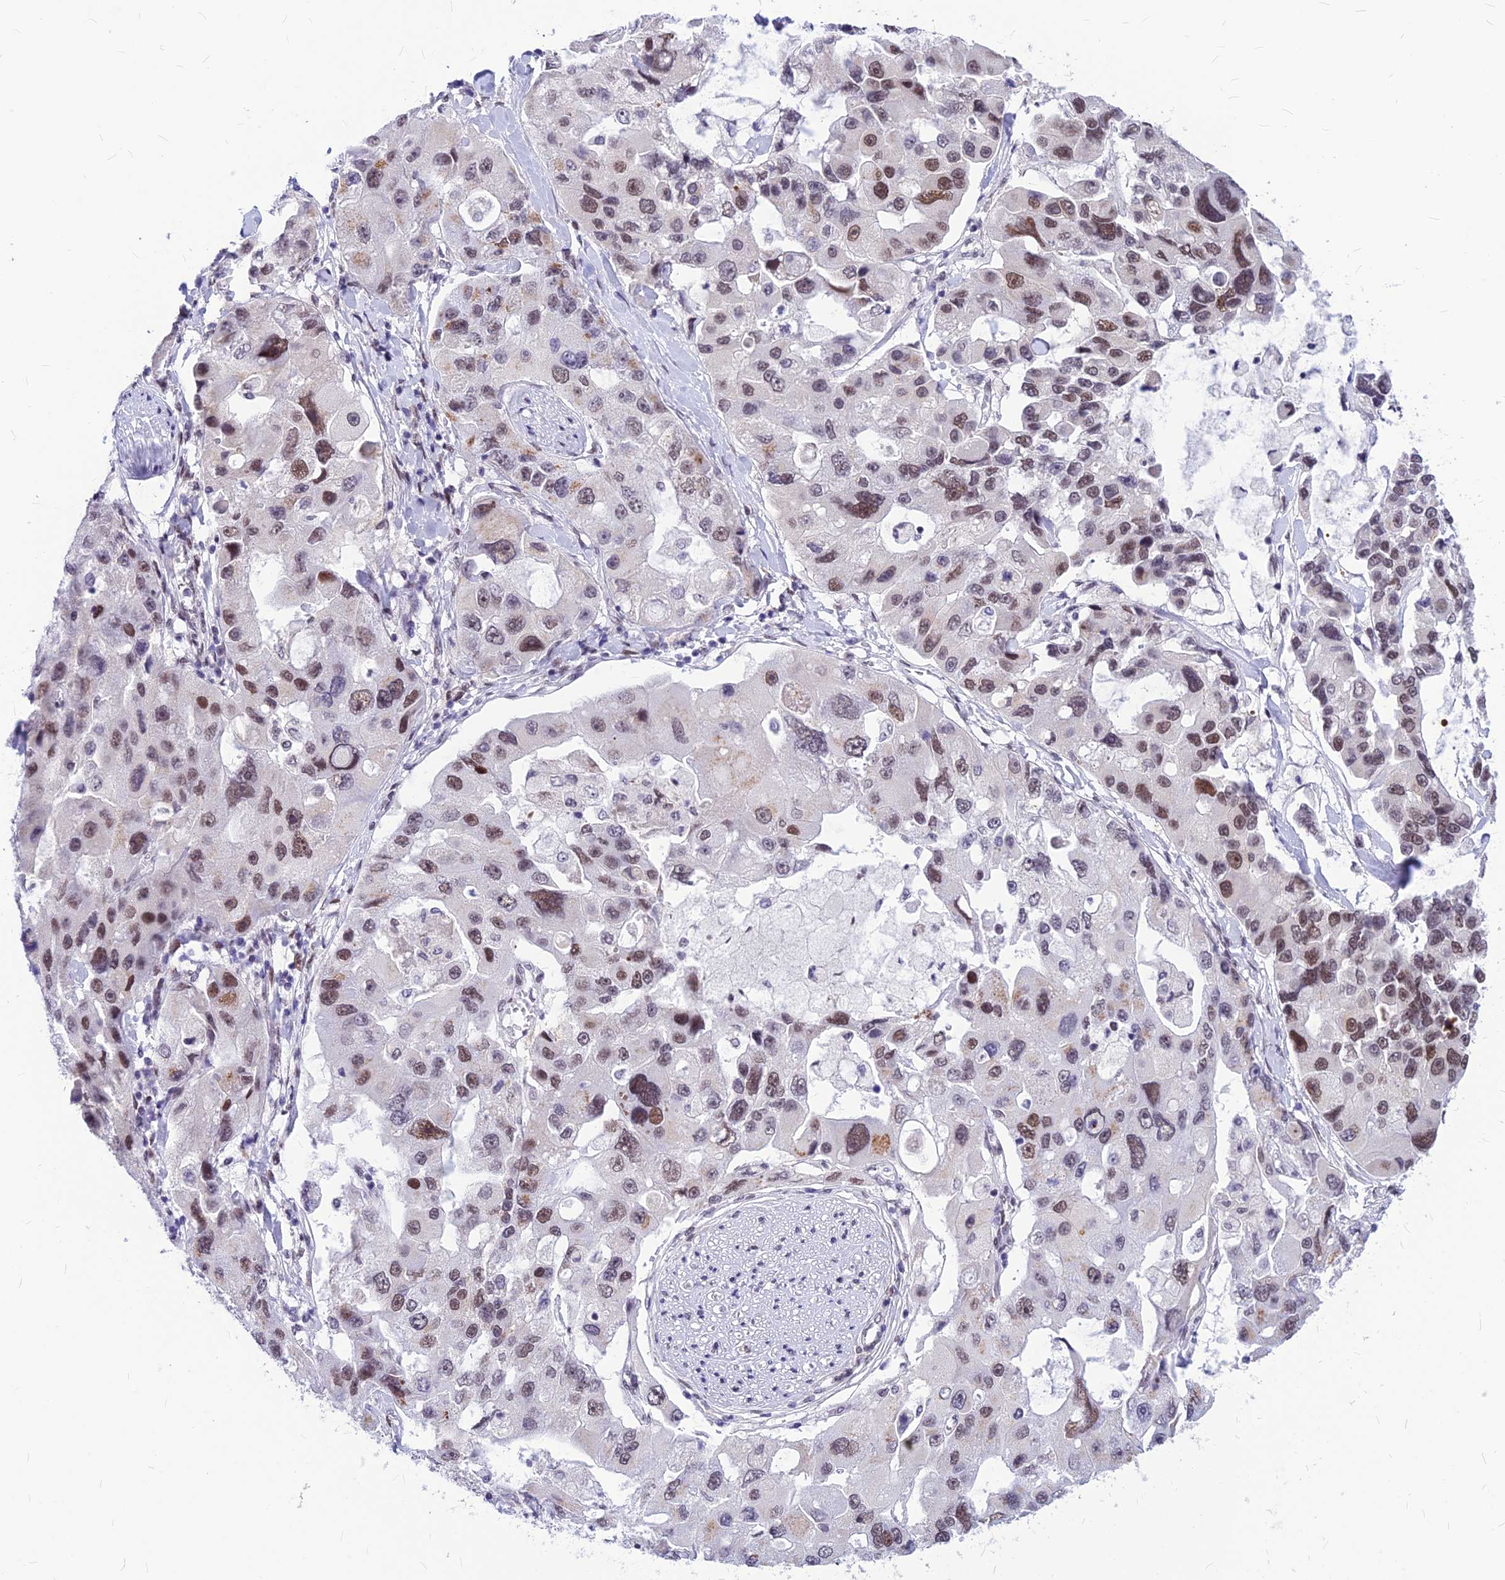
{"staining": {"intensity": "moderate", "quantity": "25%-75%", "location": "nuclear"}, "tissue": "lung cancer", "cell_type": "Tumor cells", "image_type": "cancer", "snomed": [{"axis": "morphology", "description": "Adenocarcinoma, NOS"}, {"axis": "topography", "description": "Lung"}], "caption": "Immunohistochemistry (IHC) of human lung adenocarcinoma demonstrates medium levels of moderate nuclear expression in about 25%-75% of tumor cells.", "gene": "KCTD13", "patient": {"sex": "female", "age": 54}}